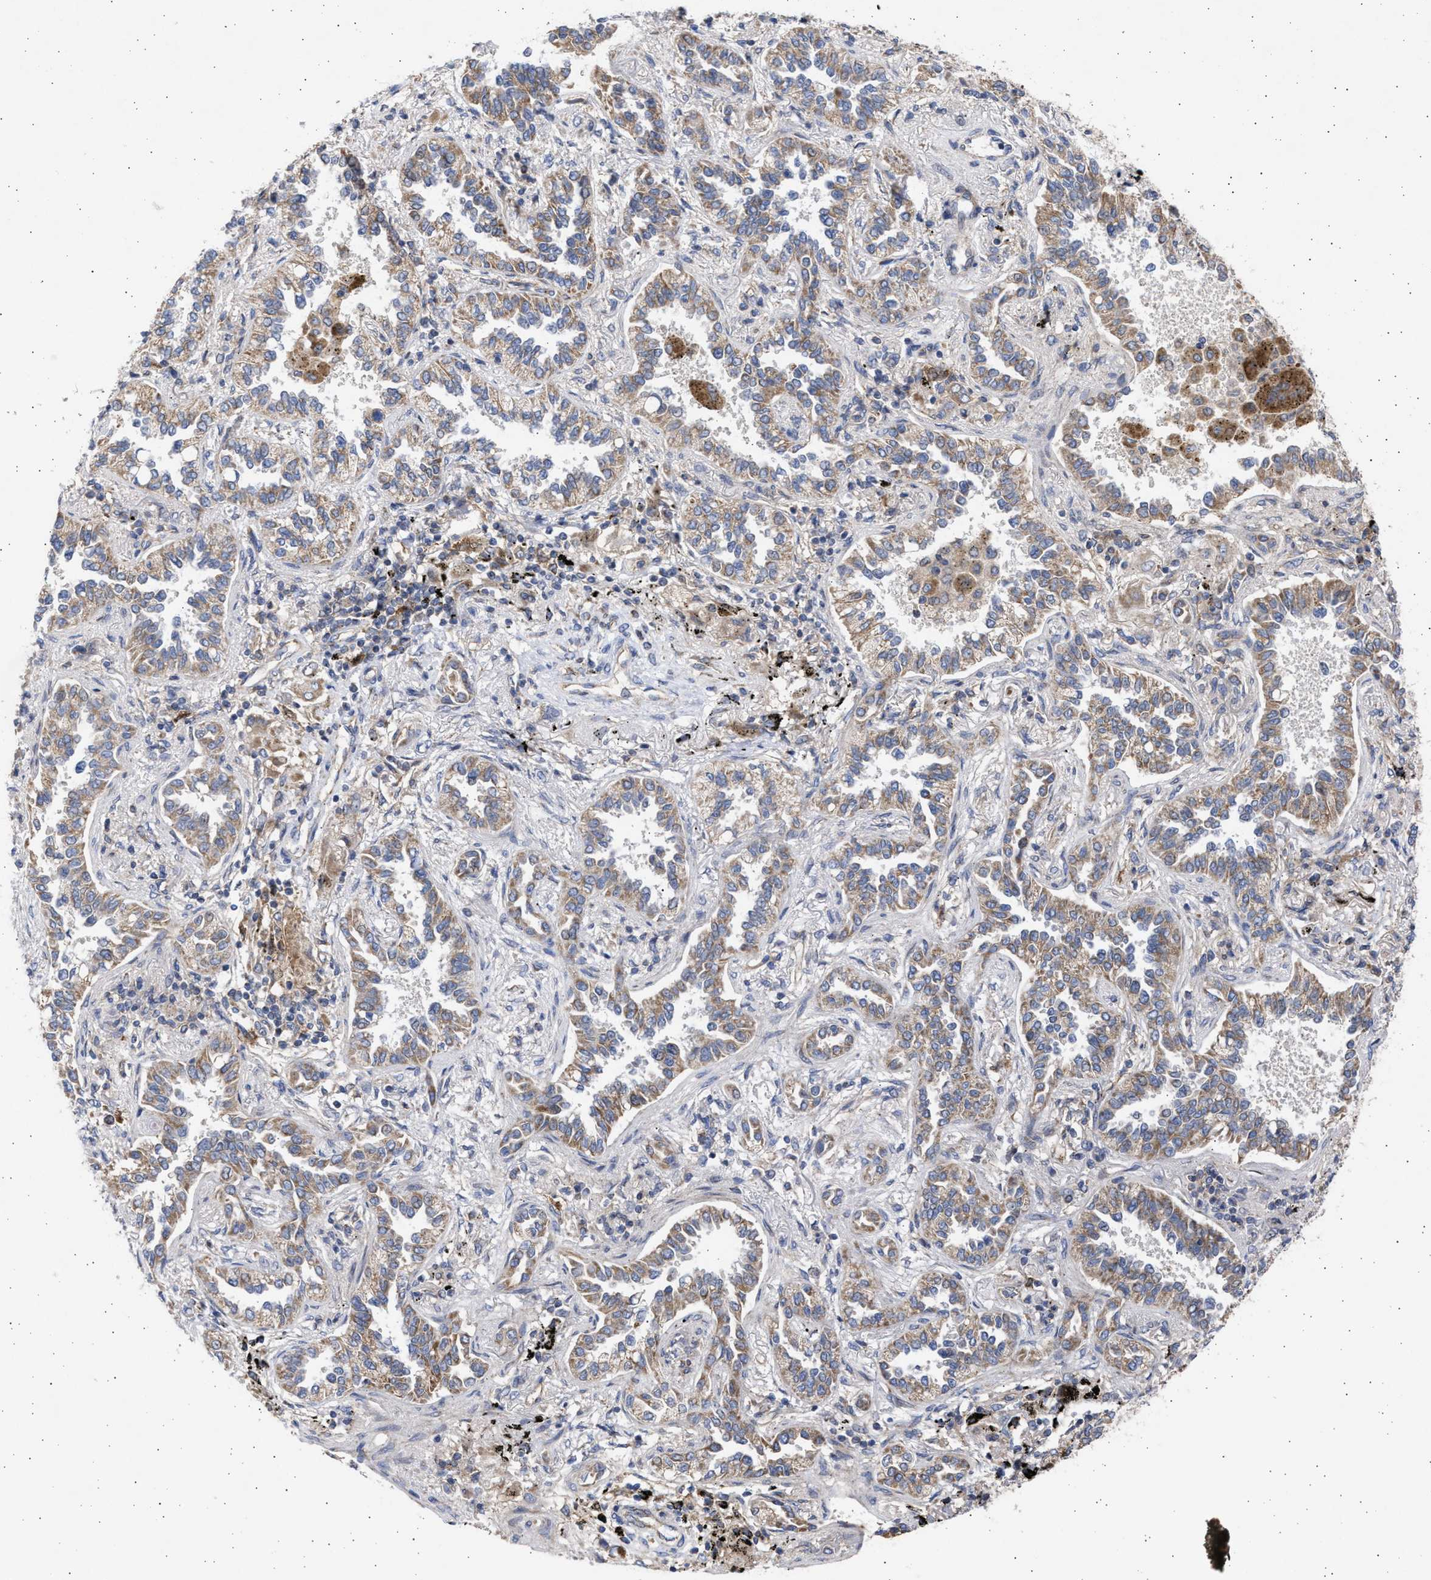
{"staining": {"intensity": "moderate", "quantity": ">75%", "location": "cytoplasmic/membranous"}, "tissue": "lung cancer", "cell_type": "Tumor cells", "image_type": "cancer", "snomed": [{"axis": "morphology", "description": "Normal tissue, NOS"}, {"axis": "morphology", "description": "Adenocarcinoma, NOS"}, {"axis": "topography", "description": "Lung"}], "caption": "High-magnification brightfield microscopy of adenocarcinoma (lung) stained with DAB (3,3'-diaminobenzidine) (brown) and counterstained with hematoxylin (blue). tumor cells exhibit moderate cytoplasmic/membranous expression is present in approximately>75% of cells. The staining is performed using DAB (3,3'-diaminobenzidine) brown chromogen to label protein expression. The nuclei are counter-stained blue using hematoxylin.", "gene": "TTC19", "patient": {"sex": "male", "age": 59}}